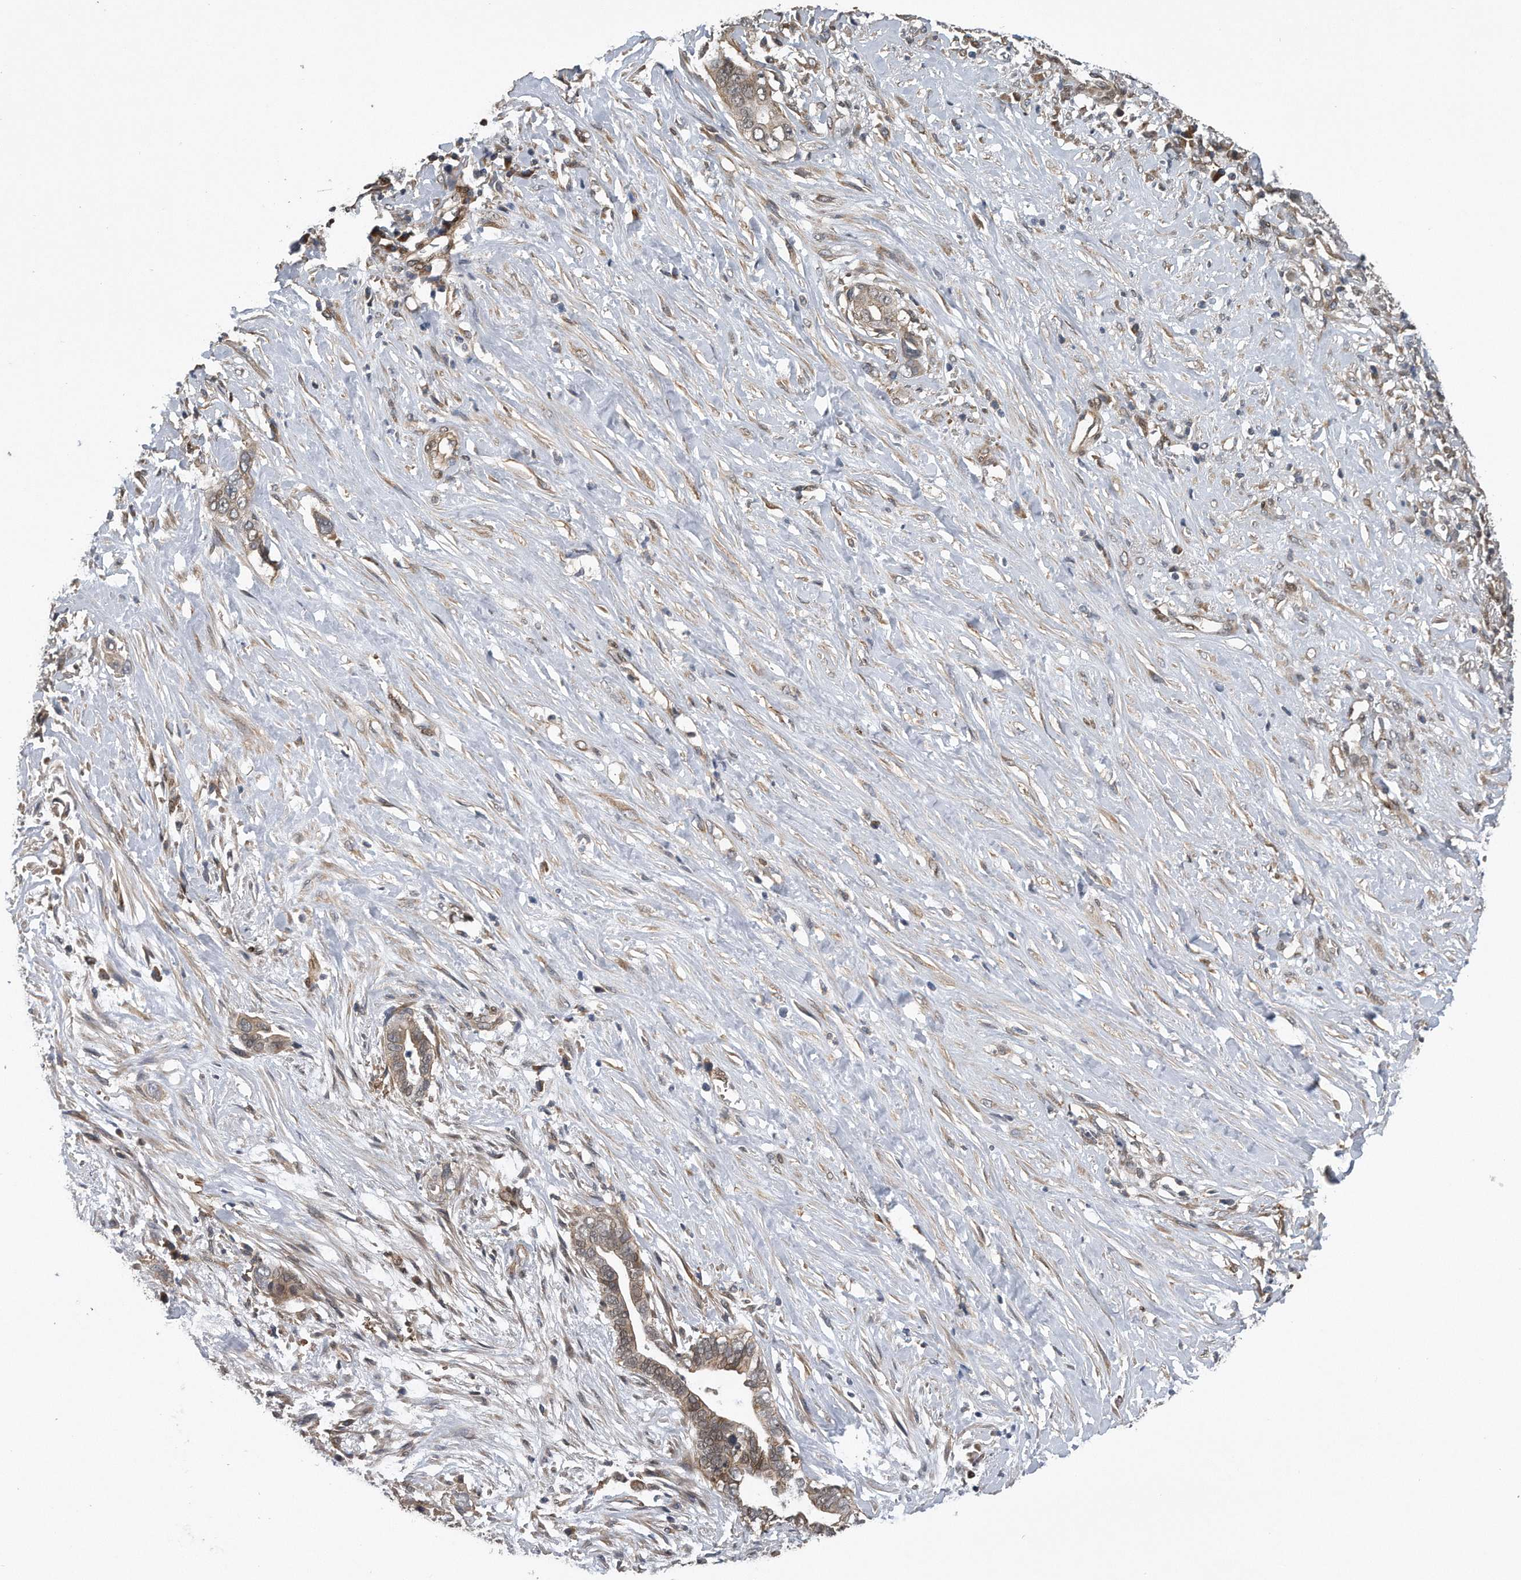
{"staining": {"intensity": "weak", "quantity": ">75%", "location": "cytoplasmic/membranous"}, "tissue": "liver cancer", "cell_type": "Tumor cells", "image_type": "cancer", "snomed": [{"axis": "morphology", "description": "Cholangiocarcinoma"}, {"axis": "topography", "description": "Liver"}], "caption": "Liver cancer (cholangiocarcinoma) stained for a protein displays weak cytoplasmic/membranous positivity in tumor cells.", "gene": "ZNF79", "patient": {"sex": "female", "age": 79}}